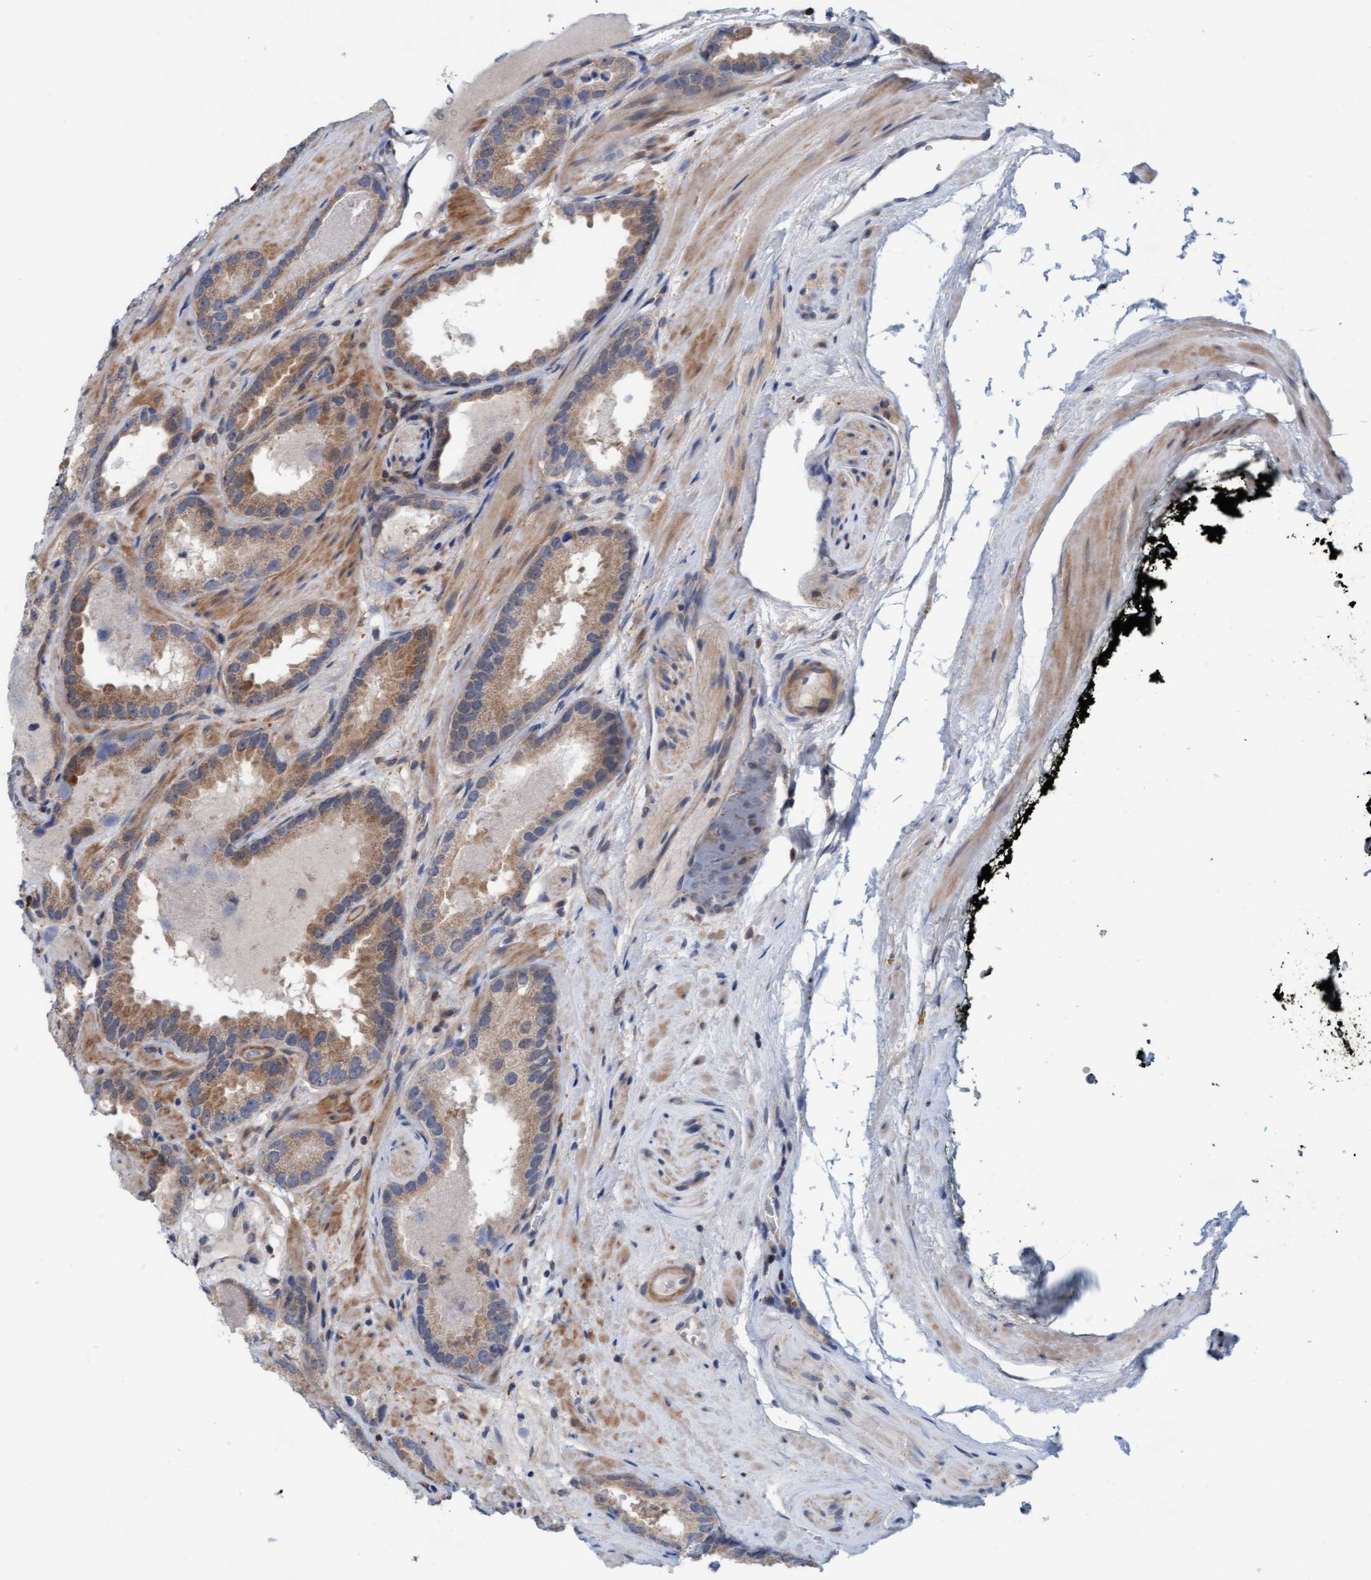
{"staining": {"intensity": "weak", "quantity": ">75%", "location": "cytoplasmic/membranous"}, "tissue": "prostate cancer", "cell_type": "Tumor cells", "image_type": "cancer", "snomed": [{"axis": "morphology", "description": "Adenocarcinoma, Low grade"}, {"axis": "topography", "description": "Prostate"}], "caption": "Prostate adenocarcinoma (low-grade) tissue exhibits weak cytoplasmic/membranous staining in approximately >75% of tumor cells, visualized by immunohistochemistry.", "gene": "KLHL25", "patient": {"sex": "male", "age": 51}}